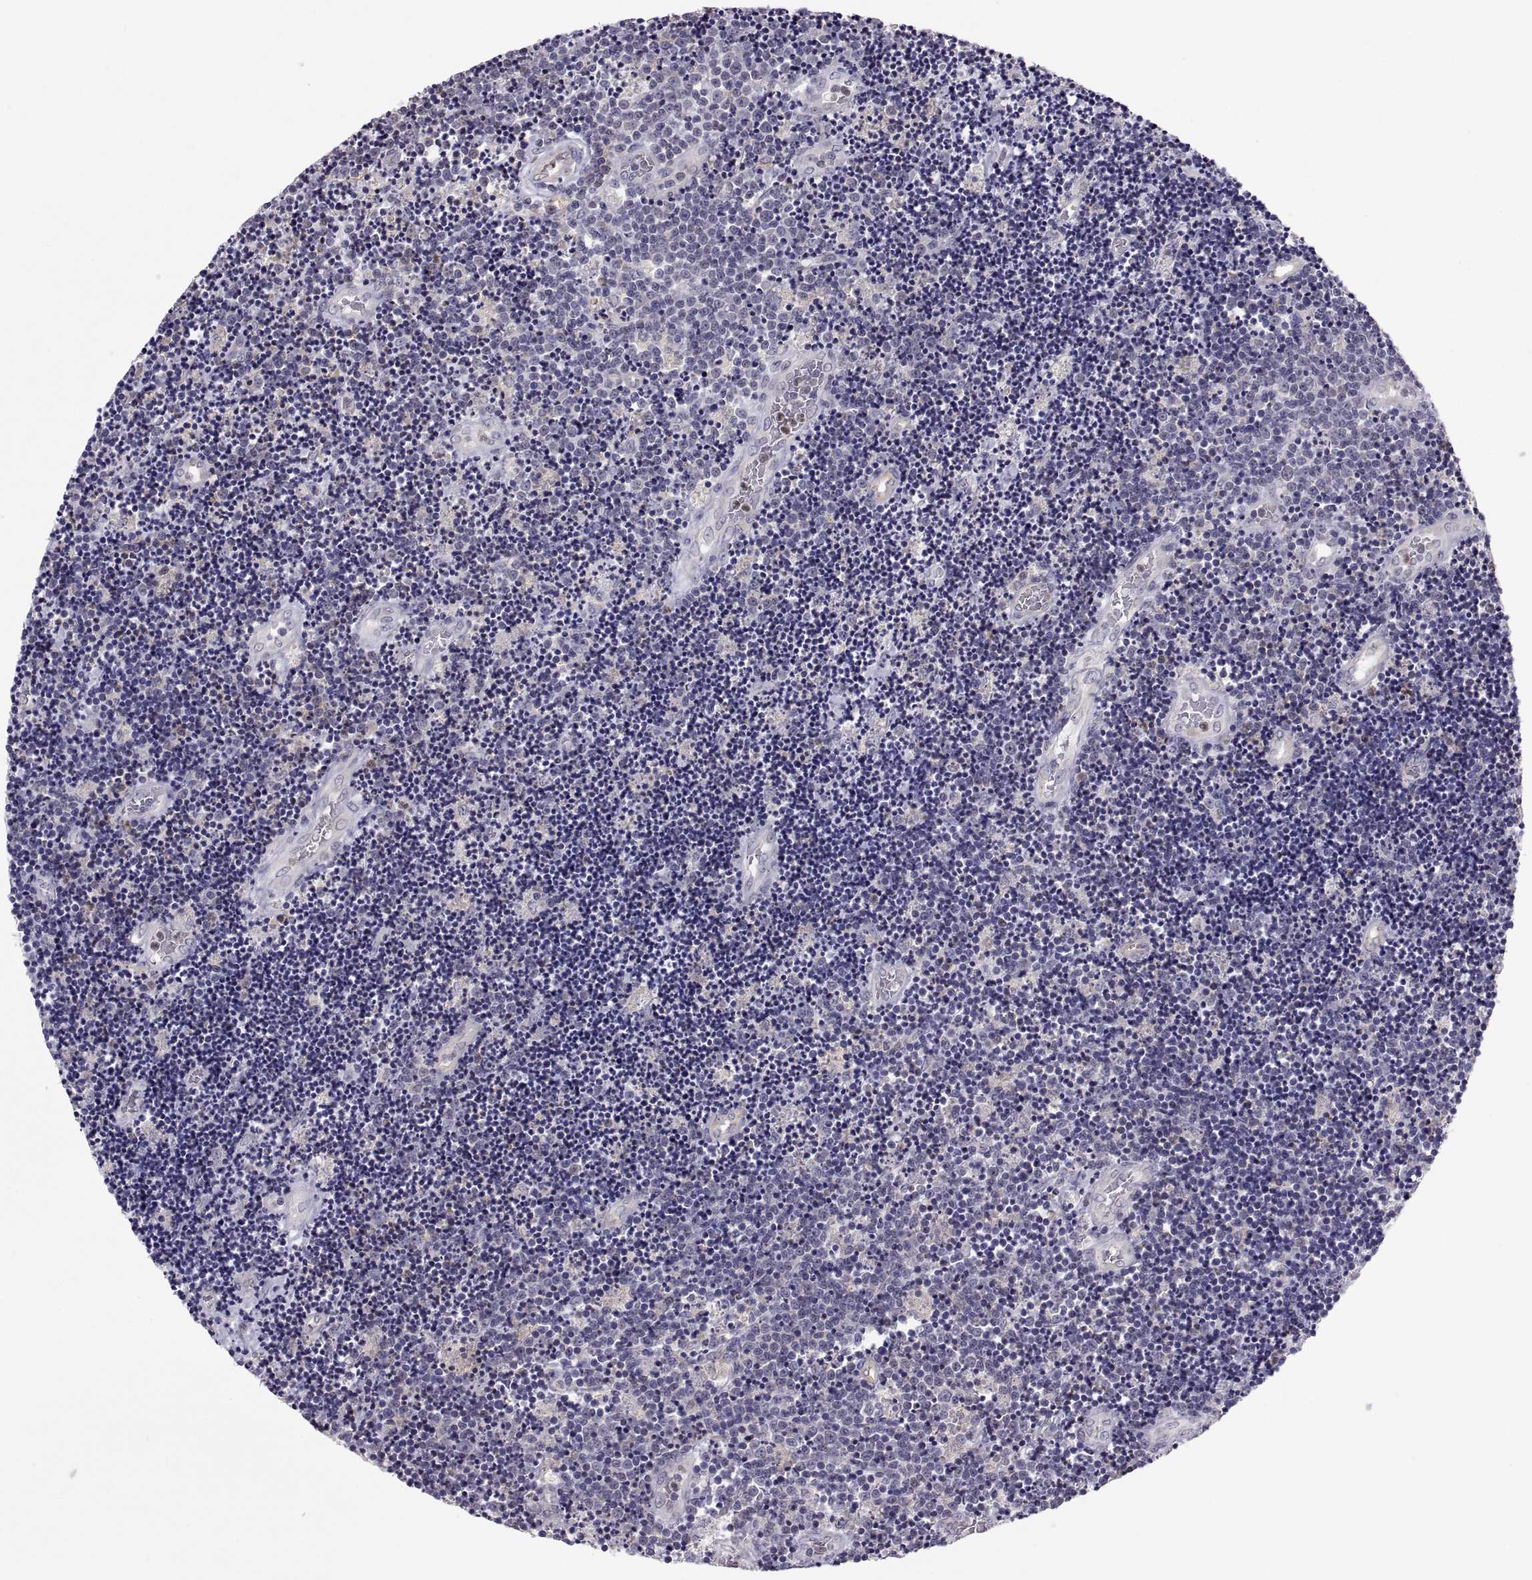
{"staining": {"intensity": "negative", "quantity": "none", "location": "none"}, "tissue": "lymphoma", "cell_type": "Tumor cells", "image_type": "cancer", "snomed": [{"axis": "morphology", "description": "Malignant lymphoma, non-Hodgkin's type, Low grade"}, {"axis": "topography", "description": "Brain"}], "caption": "There is no significant positivity in tumor cells of malignant lymphoma, non-Hodgkin's type (low-grade).", "gene": "ERO1A", "patient": {"sex": "female", "age": 66}}